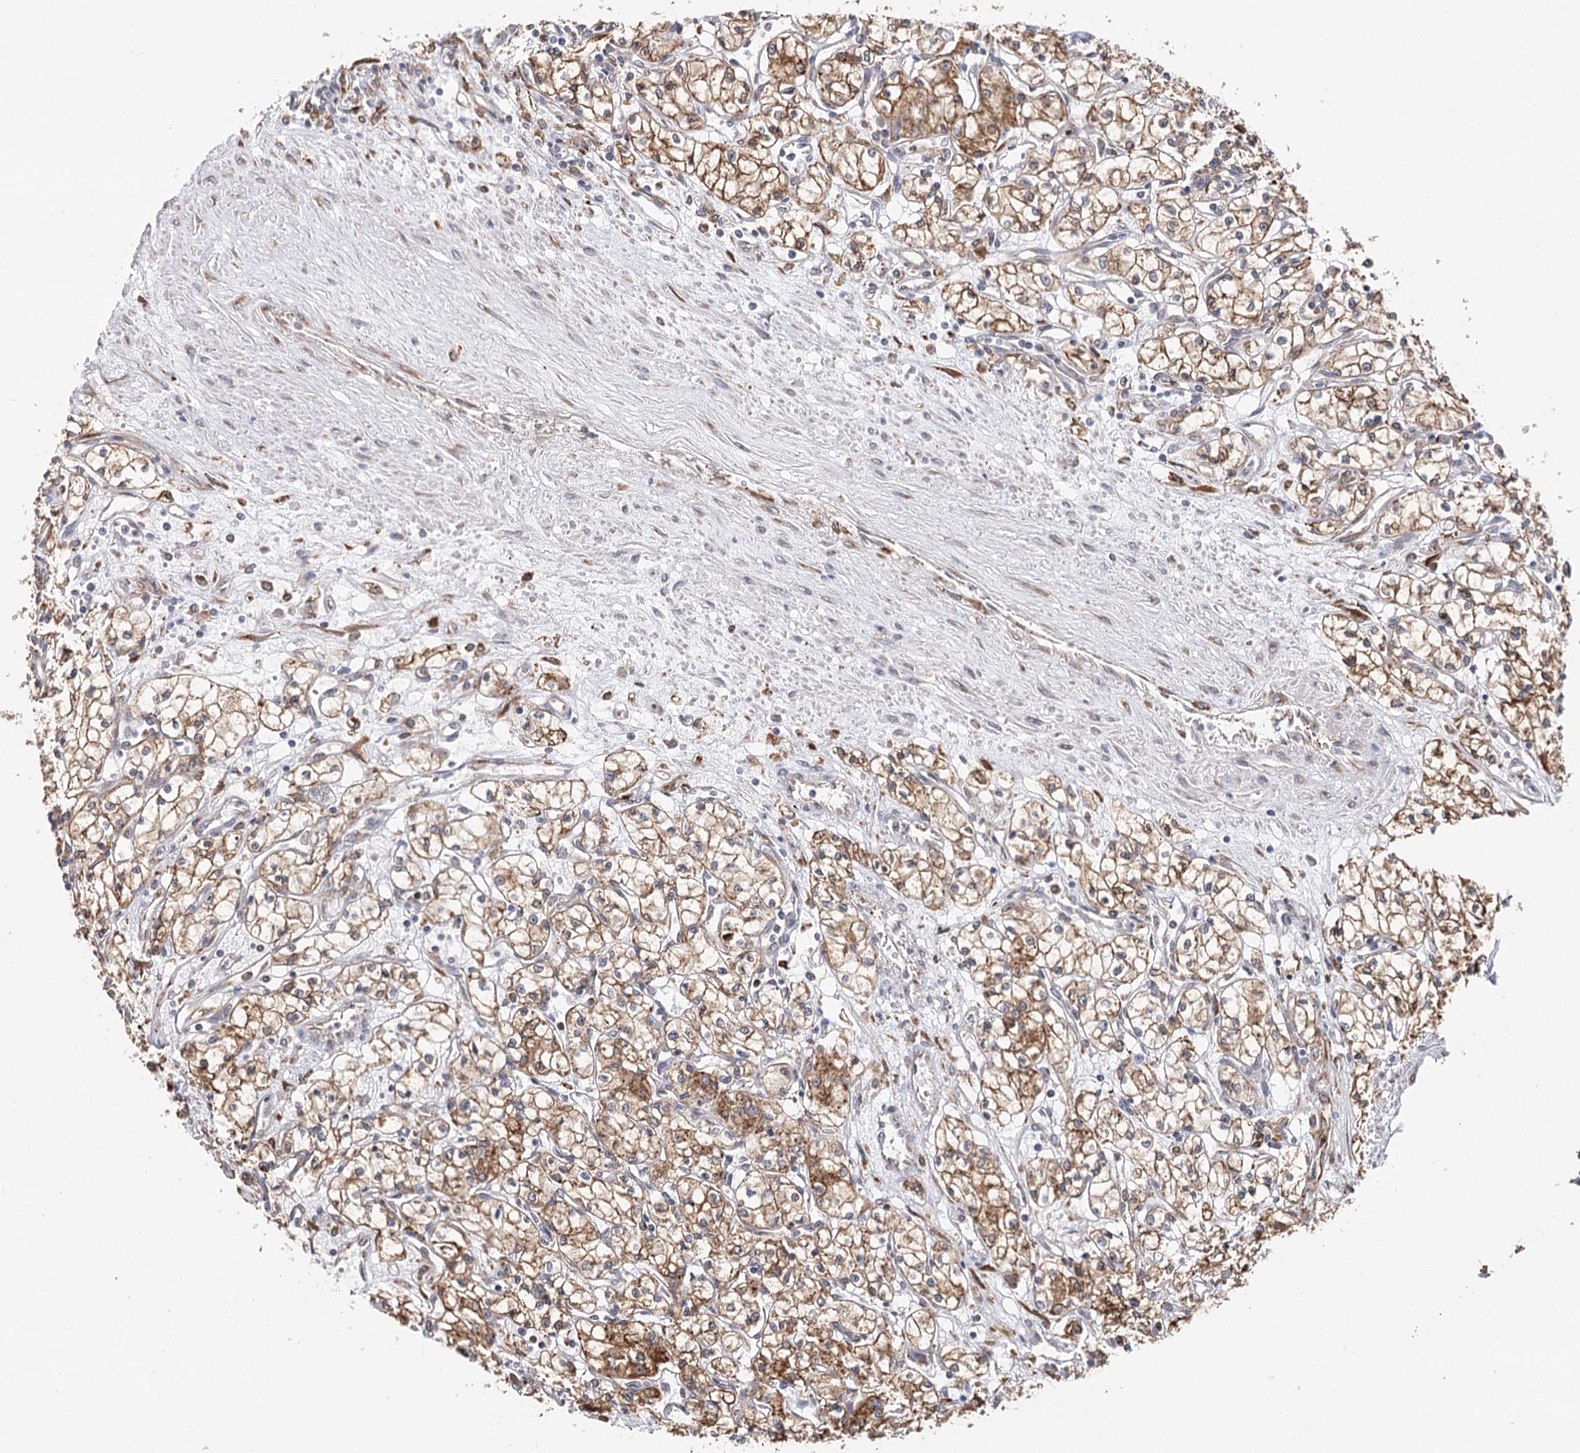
{"staining": {"intensity": "strong", "quantity": "25%-75%", "location": "cytoplasmic/membranous"}, "tissue": "renal cancer", "cell_type": "Tumor cells", "image_type": "cancer", "snomed": [{"axis": "morphology", "description": "Adenocarcinoma, NOS"}, {"axis": "topography", "description": "Kidney"}], "caption": "The image demonstrates a brown stain indicating the presence of a protein in the cytoplasmic/membranous of tumor cells in renal cancer (adenocarcinoma).", "gene": "VEGFA", "patient": {"sex": "male", "age": 59}}